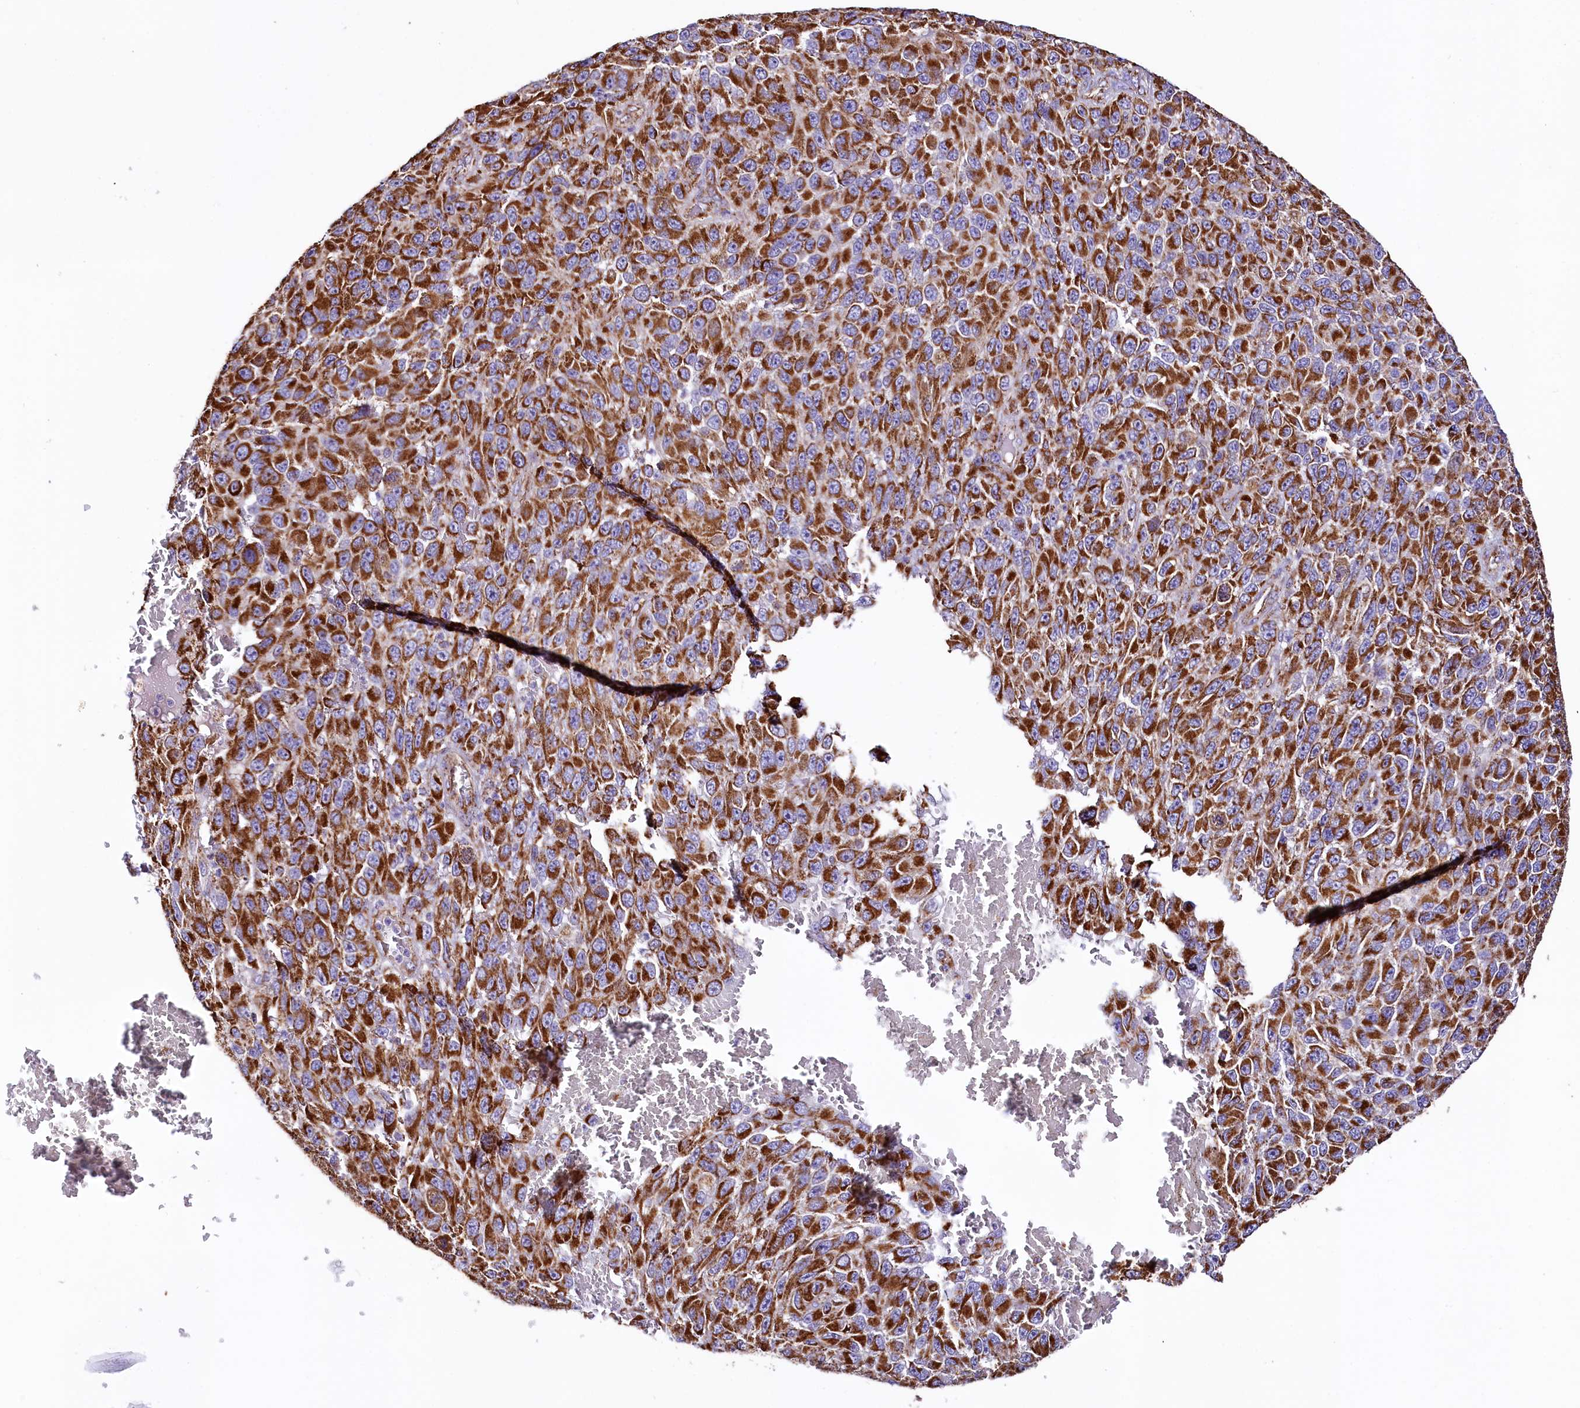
{"staining": {"intensity": "strong", "quantity": ">75%", "location": "cytoplasmic/membranous"}, "tissue": "melanoma", "cell_type": "Tumor cells", "image_type": "cancer", "snomed": [{"axis": "morphology", "description": "Normal tissue, NOS"}, {"axis": "morphology", "description": "Malignant melanoma, NOS"}, {"axis": "topography", "description": "Skin"}], "caption": "Protein expression by immunohistochemistry (IHC) shows strong cytoplasmic/membranous positivity in about >75% of tumor cells in melanoma.", "gene": "APLP2", "patient": {"sex": "female", "age": 96}}